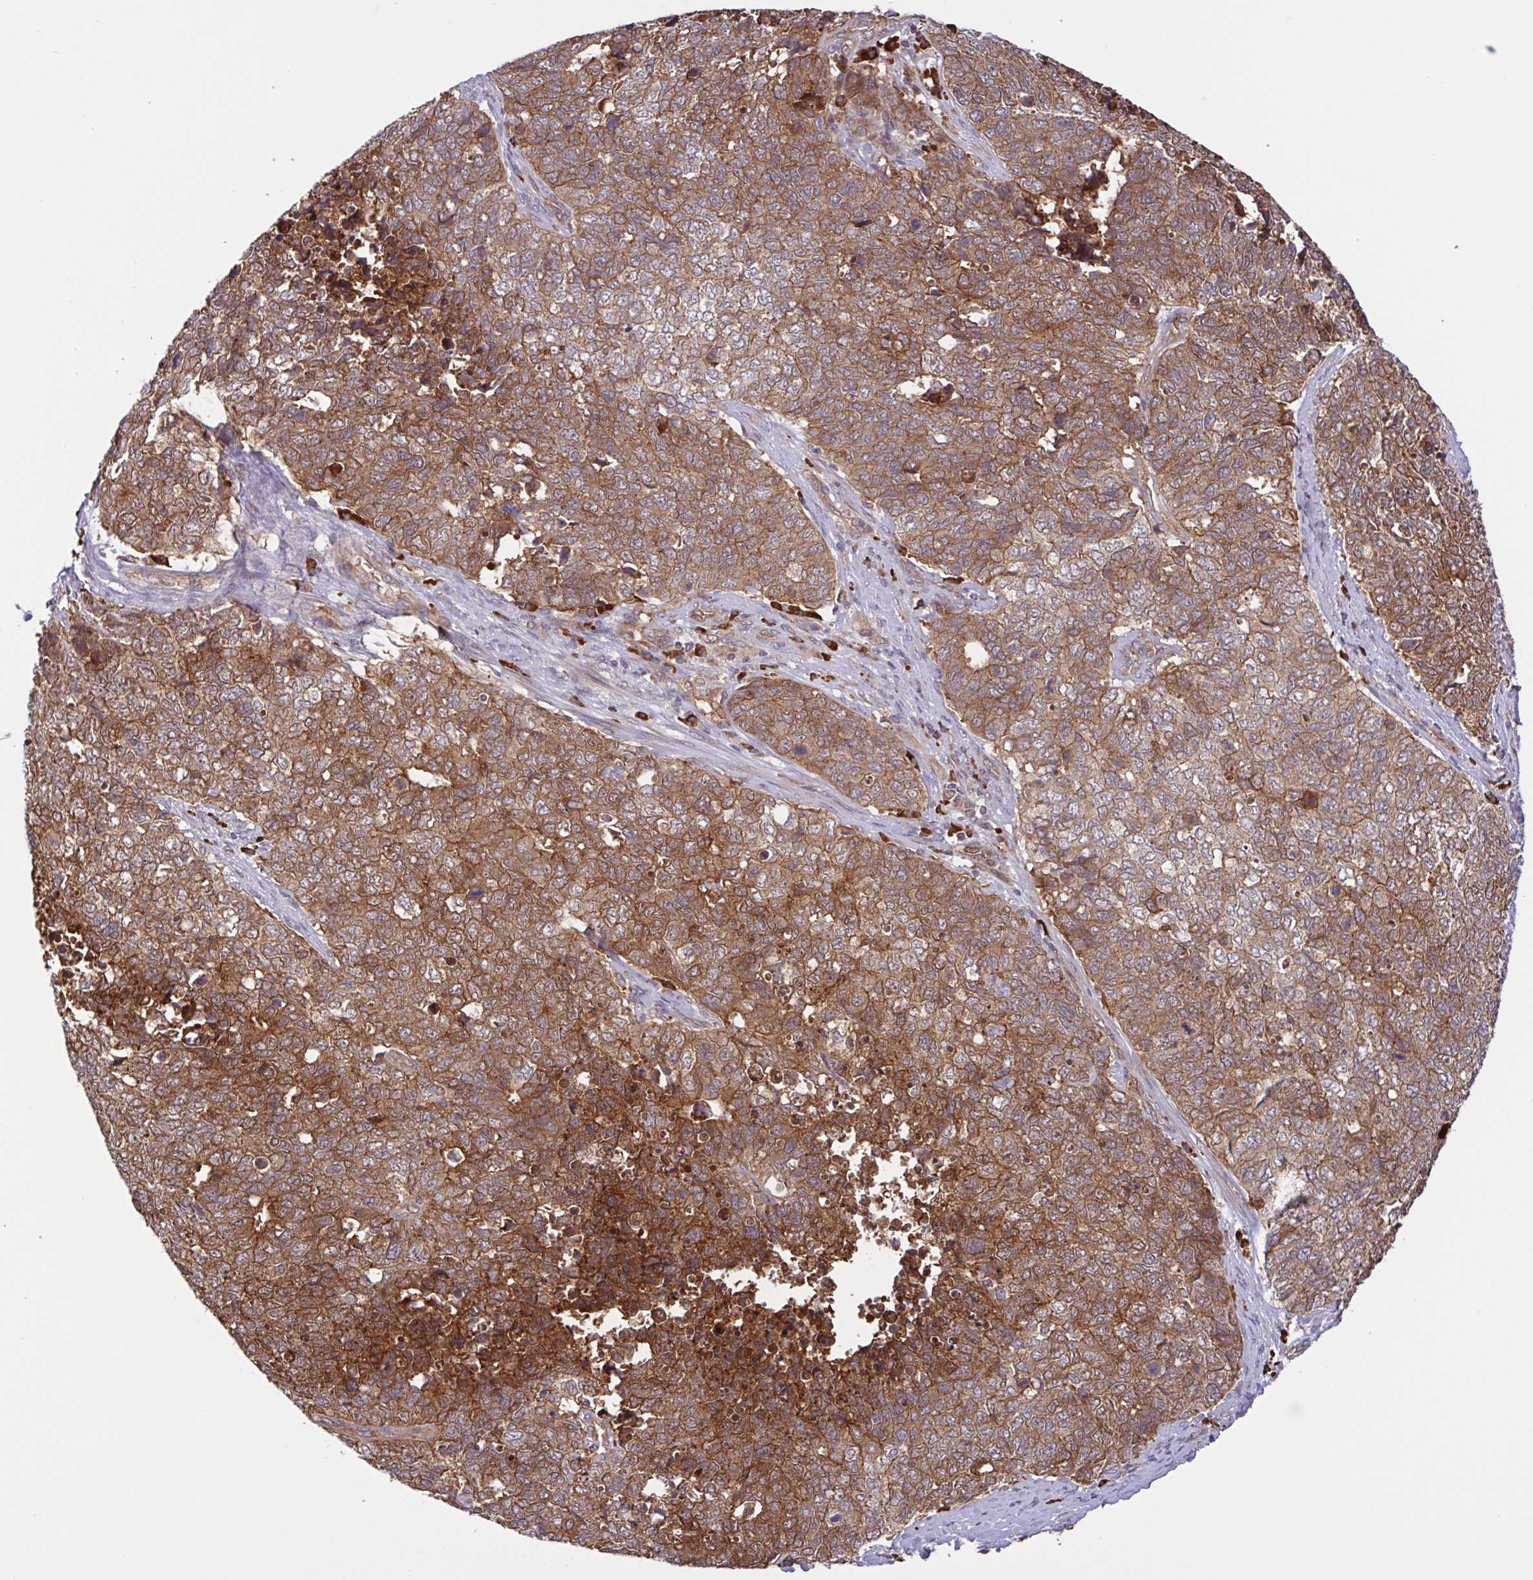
{"staining": {"intensity": "moderate", "quantity": ">75%", "location": "cytoplasmic/membranous"}, "tissue": "cervical cancer", "cell_type": "Tumor cells", "image_type": "cancer", "snomed": [{"axis": "morphology", "description": "Adenocarcinoma, NOS"}, {"axis": "topography", "description": "Cervix"}], "caption": "Immunohistochemical staining of cervical cancer (adenocarcinoma) exhibits moderate cytoplasmic/membranous protein staining in about >75% of tumor cells. The staining was performed using DAB (3,3'-diaminobenzidine), with brown indicating positive protein expression. Nuclei are stained blue with hematoxylin.", "gene": "INTS10", "patient": {"sex": "female", "age": 63}}